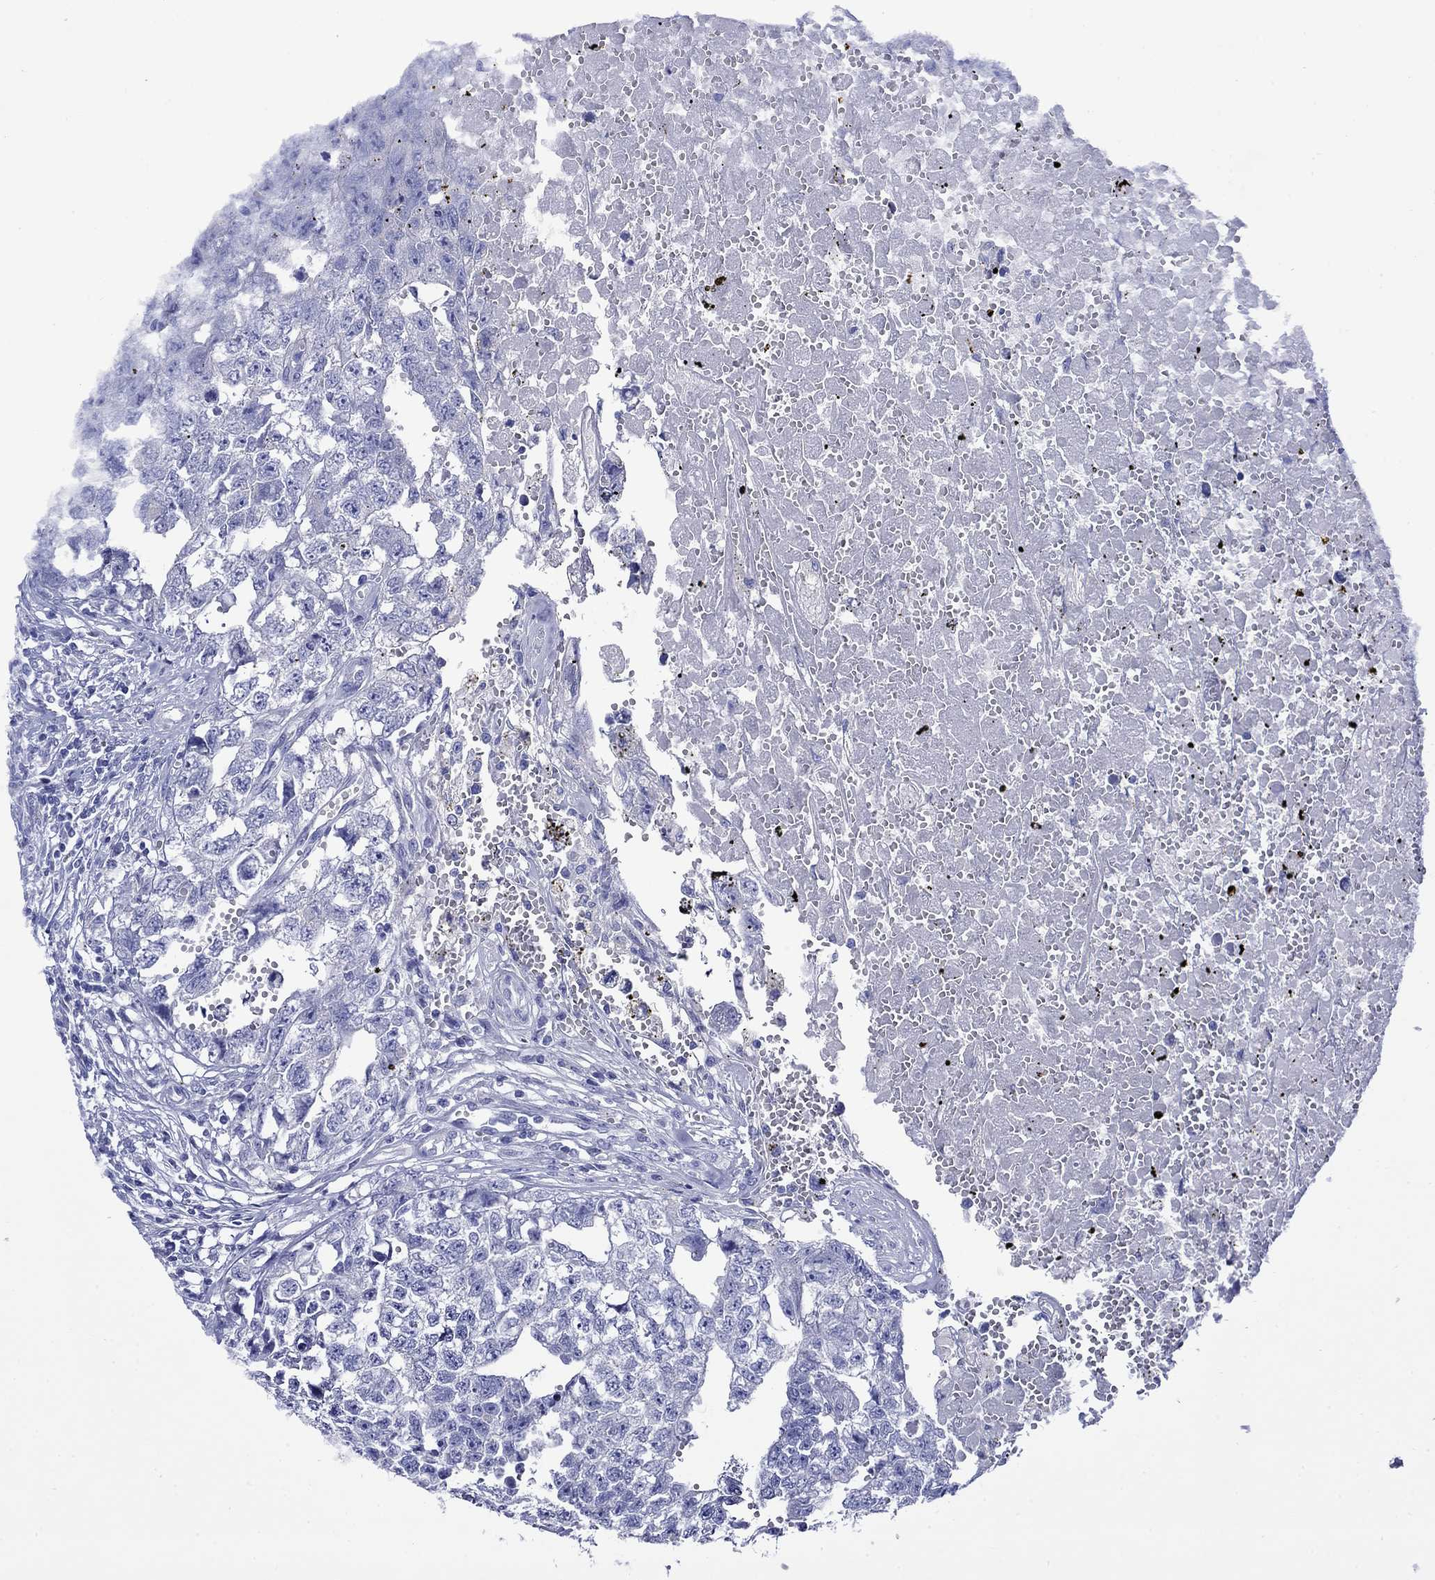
{"staining": {"intensity": "negative", "quantity": "none", "location": "none"}, "tissue": "testis cancer", "cell_type": "Tumor cells", "image_type": "cancer", "snomed": [{"axis": "morphology", "description": "Seminoma, NOS"}, {"axis": "morphology", "description": "Carcinoma, Embryonal, NOS"}, {"axis": "topography", "description": "Testis"}], "caption": "Immunohistochemistry (IHC) image of neoplastic tissue: human testis seminoma stained with DAB reveals no significant protein positivity in tumor cells.", "gene": "GIP", "patient": {"sex": "male", "age": 22}}